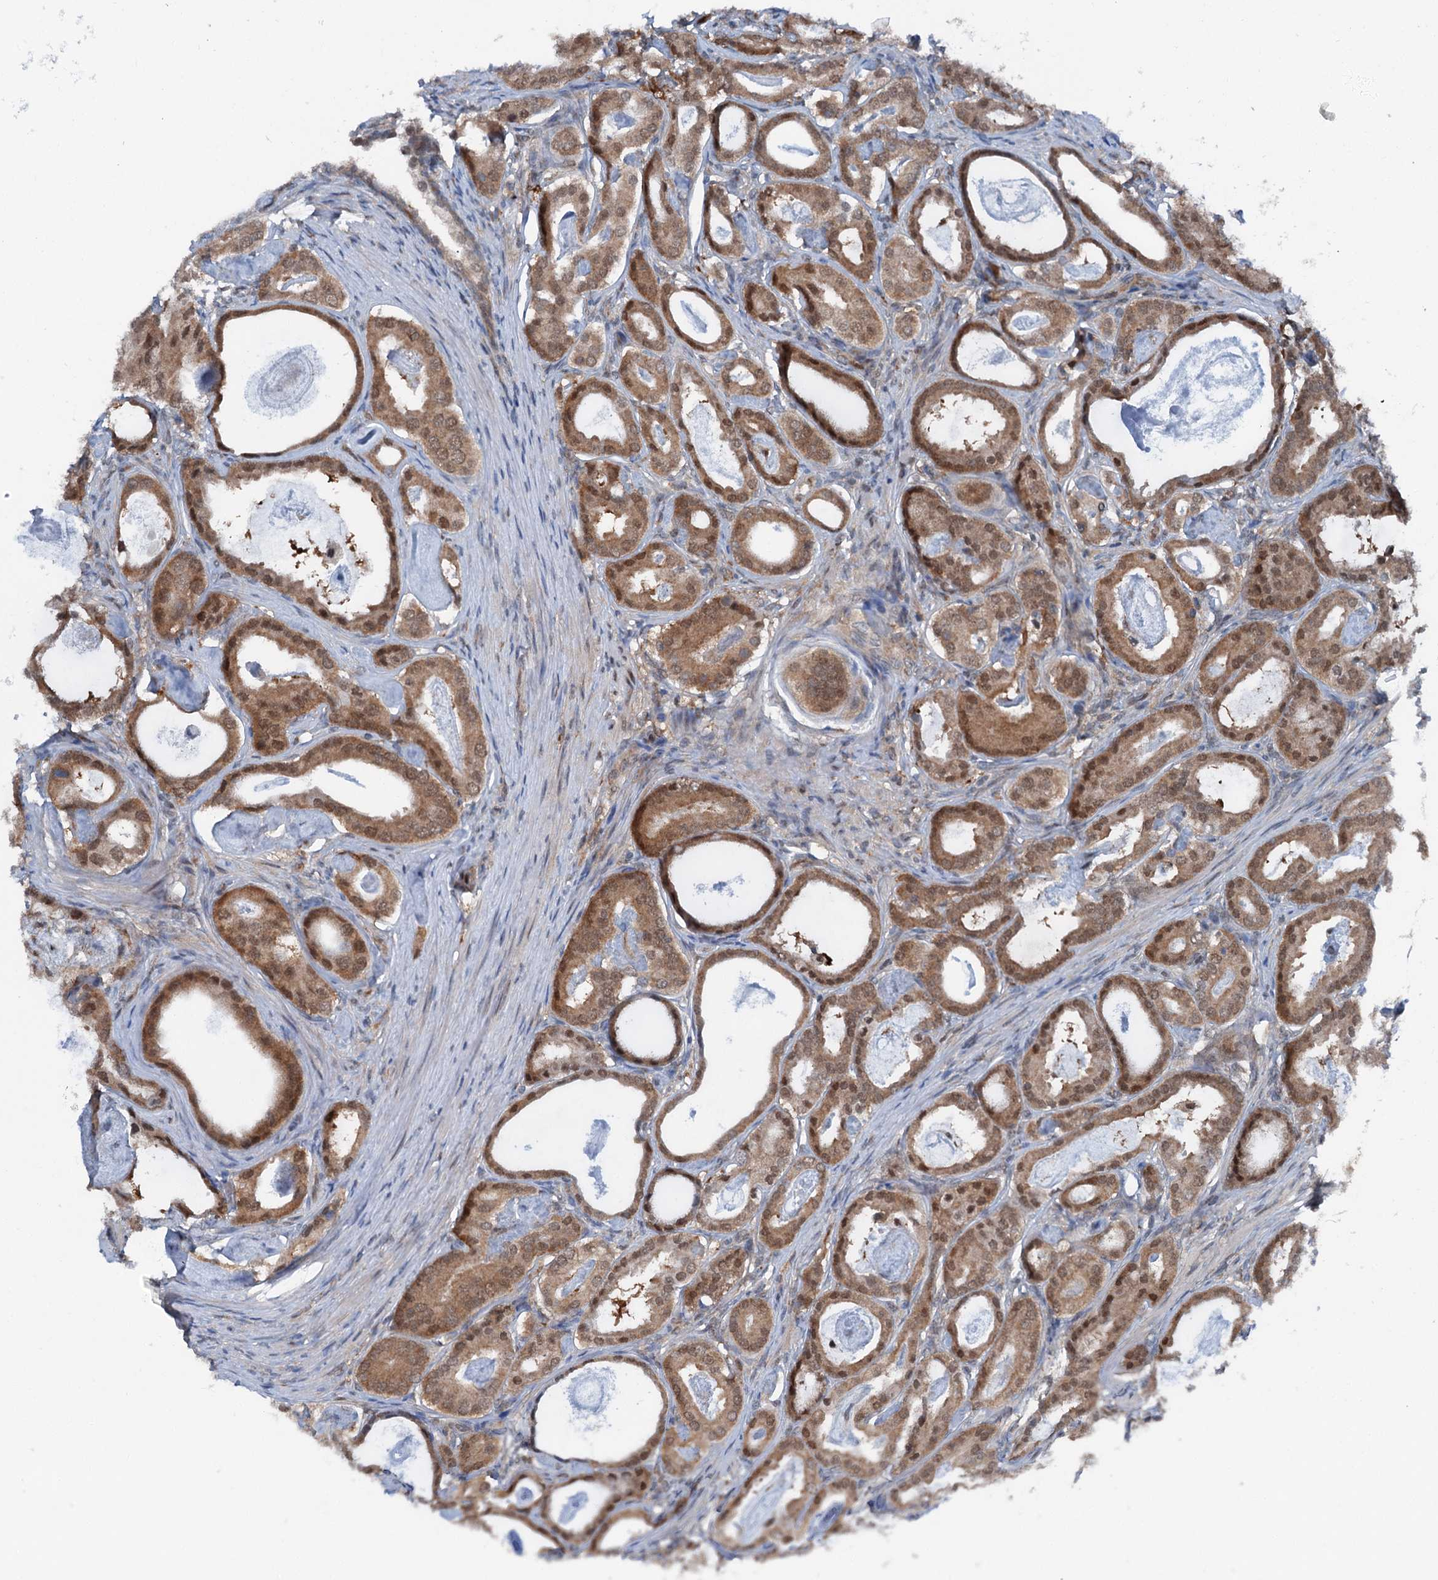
{"staining": {"intensity": "moderate", "quantity": ">75%", "location": "cytoplasmic/membranous,nuclear"}, "tissue": "prostate cancer", "cell_type": "Tumor cells", "image_type": "cancer", "snomed": [{"axis": "morphology", "description": "Adenocarcinoma, Low grade"}, {"axis": "topography", "description": "Prostate"}], "caption": "Brown immunohistochemical staining in human prostate cancer (adenocarcinoma (low-grade)) demonstrates moderate cytoplasmic/membranous and nuclear staining in approximately >75% of tumor cells.", "gene": "PSMD13", "patient": {"sex": "male", "age": 71}}